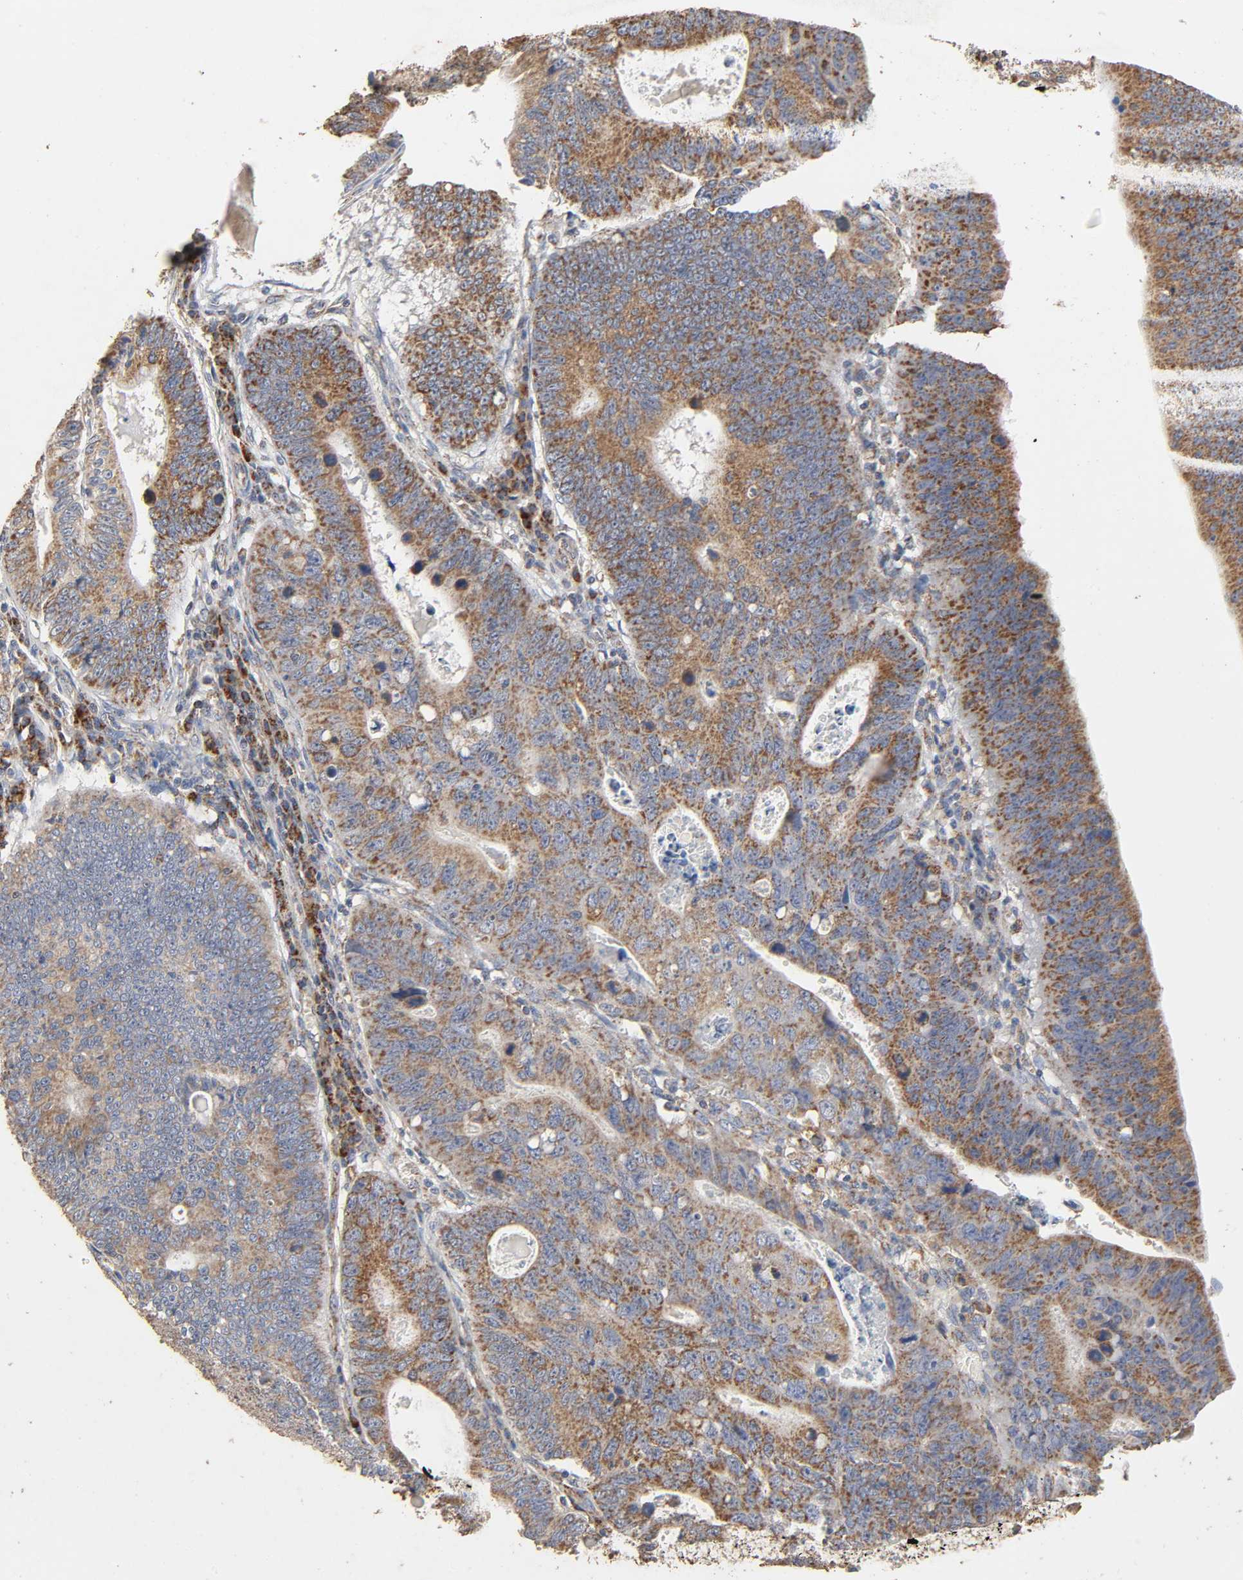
{"staining": {"intensity": "moderate", "quantity": ">75%", "location": "cytoplasmic/membranous"}, "tissue": "stomach cancer", "cell_type": "Tumor cells", "image_type": "cancer", "snomed": [{"axis": "morphology", "description": "Adenocarcinoma, NOS"}, {"axis": "topography", "description": "Stomach"}], "caption": "This photomicrograph demonstrates IHC staining of stomach cancer, with medium moderate cytoplasmic/membranous positivity in approximately >75% of tumor cells.", "gene": "NDUFS3", "patient": {"sex": "male", "age": 59}}